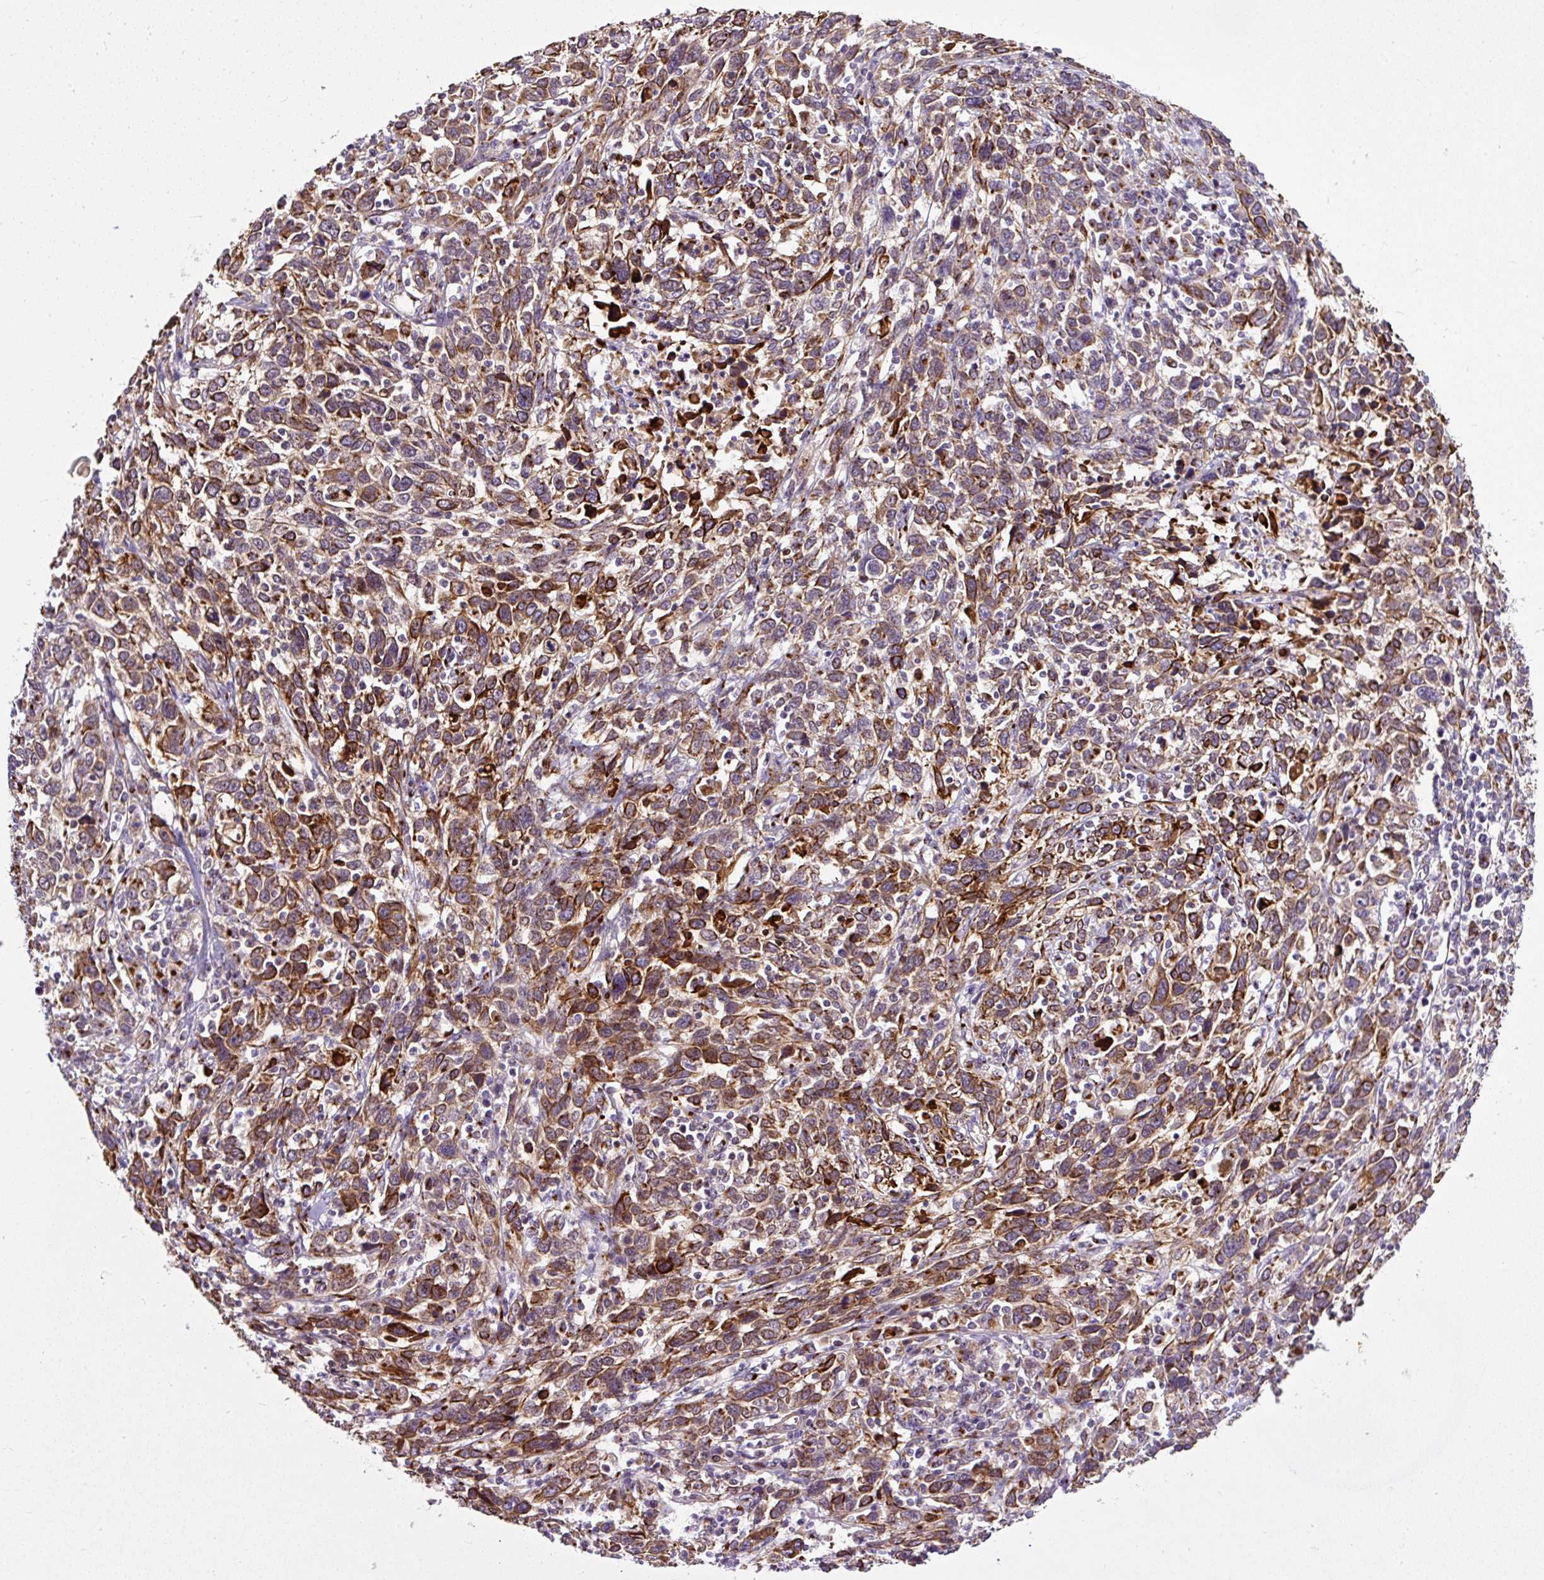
{"staining": {"intensity": "strong", "quantity": "25%-75%", "location": "cytoplasmic/membranous"}, "tissue": "cervical cancer", "cell_type": "Tumor cells", "image_type": "cancer", "snomed": [{"axis": "morphology", "description": "Squamous cell carcinoma, NOS"}, {"axis": "topography", "description": "Cervix"}], "caption": "A high-resolution micrograph shows immunohistochemistry staining of cervical cancer, which exhibits strong cytoplasmic/membranous expression in approximately 25%-75% of tumor cells.", "gene": "MSMP", "patient": {"sex": "female", "age": 46}}